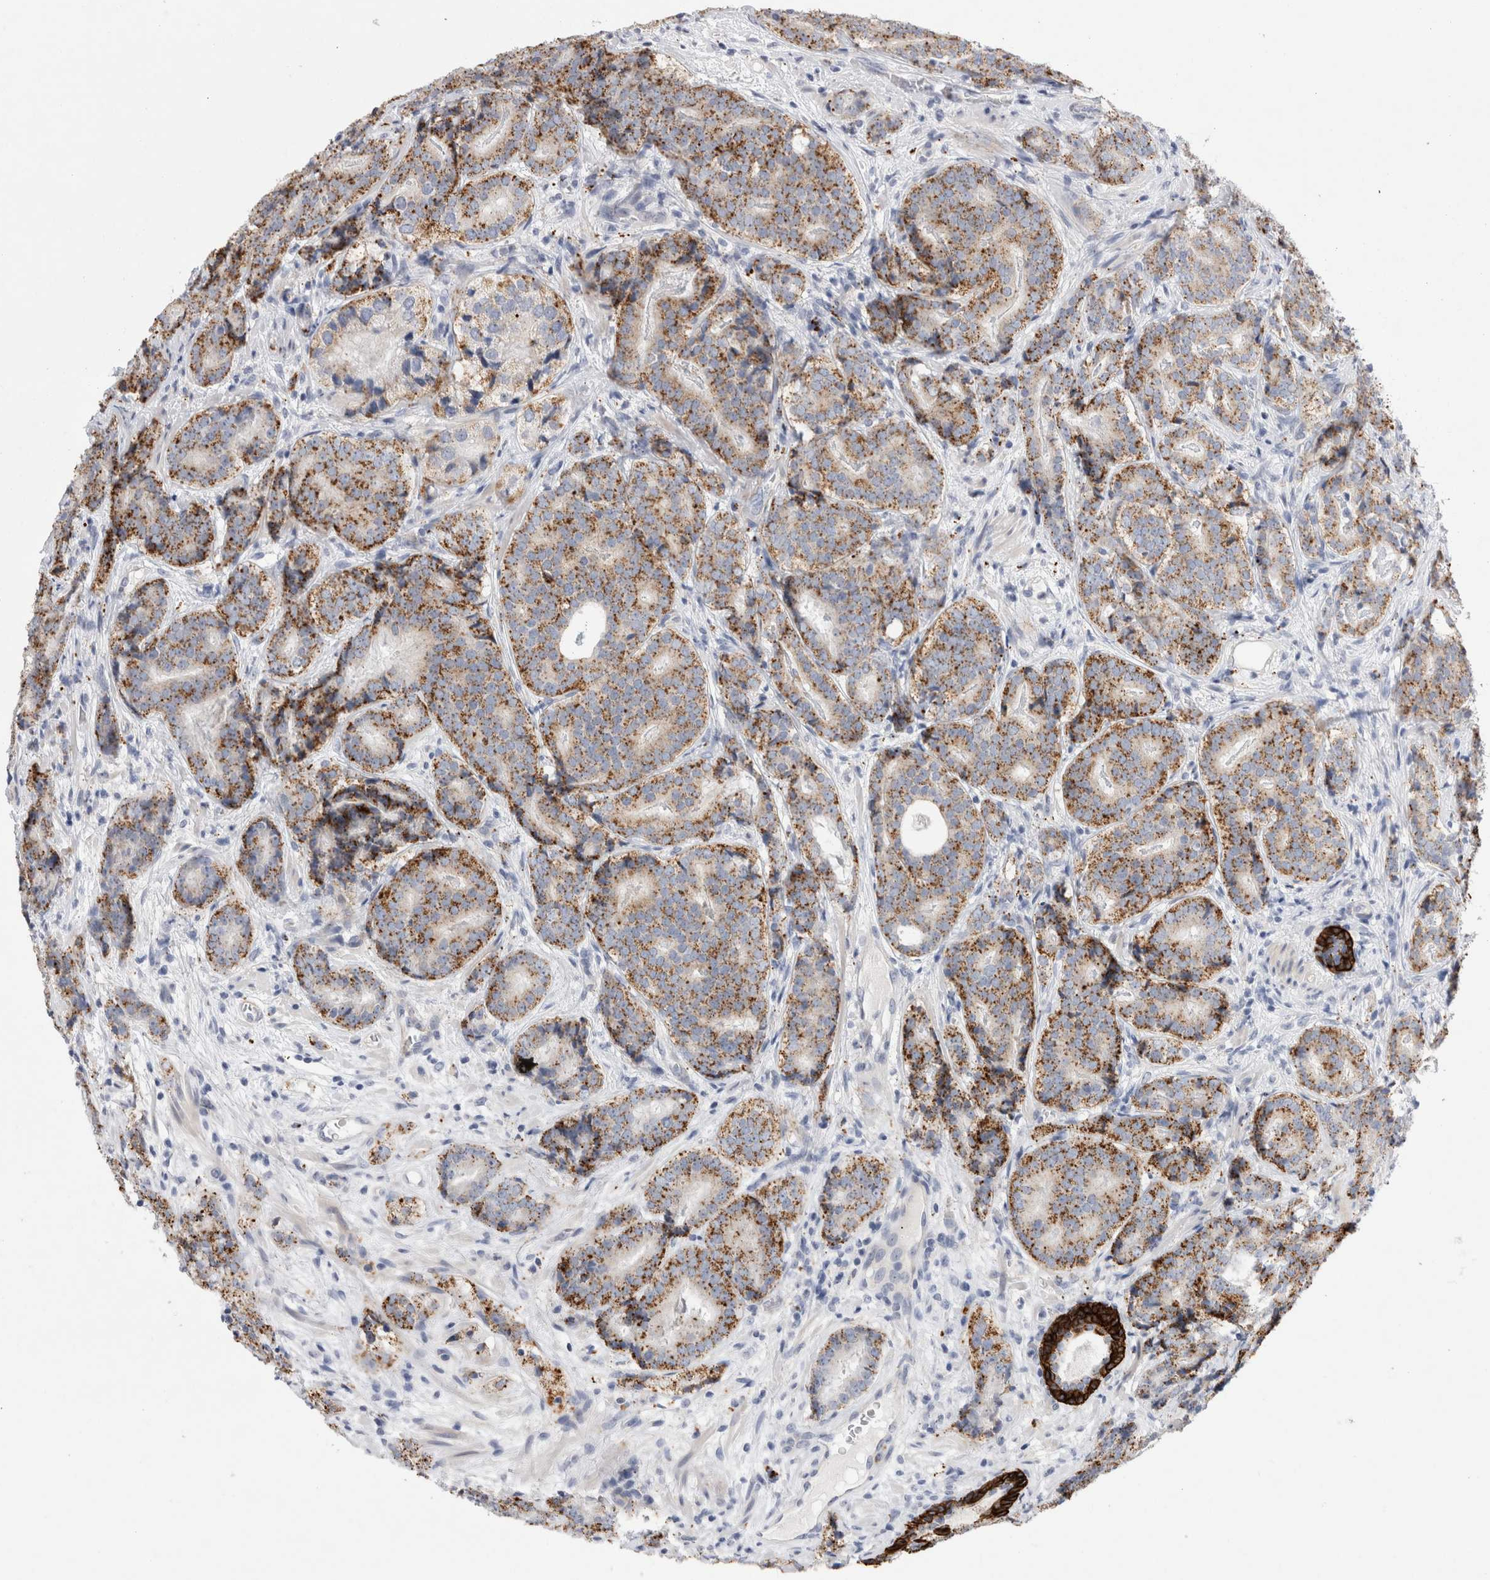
{"staining": {"intensity": "moderate", "quantity": ">75%", "location": "cytoplasmic/membranous"}, "tissue": "prostate cancer", "cell_type": "Tumor cells", "image_type": "cancer", "snomed": [{"axis": "morphology", "description": "Adenocarcinoma, High grade"}, {"axis": "topography", "description": "Prostate"}], "caption": "The immunohistochemical stain shows moderate cytoplasmic/membranous positivity in tumor cells of prostate cancer (high-grade adenocarcinoma) tissue.", "gene": "GAA", "patient": {"sex": "male", "age": 56}}